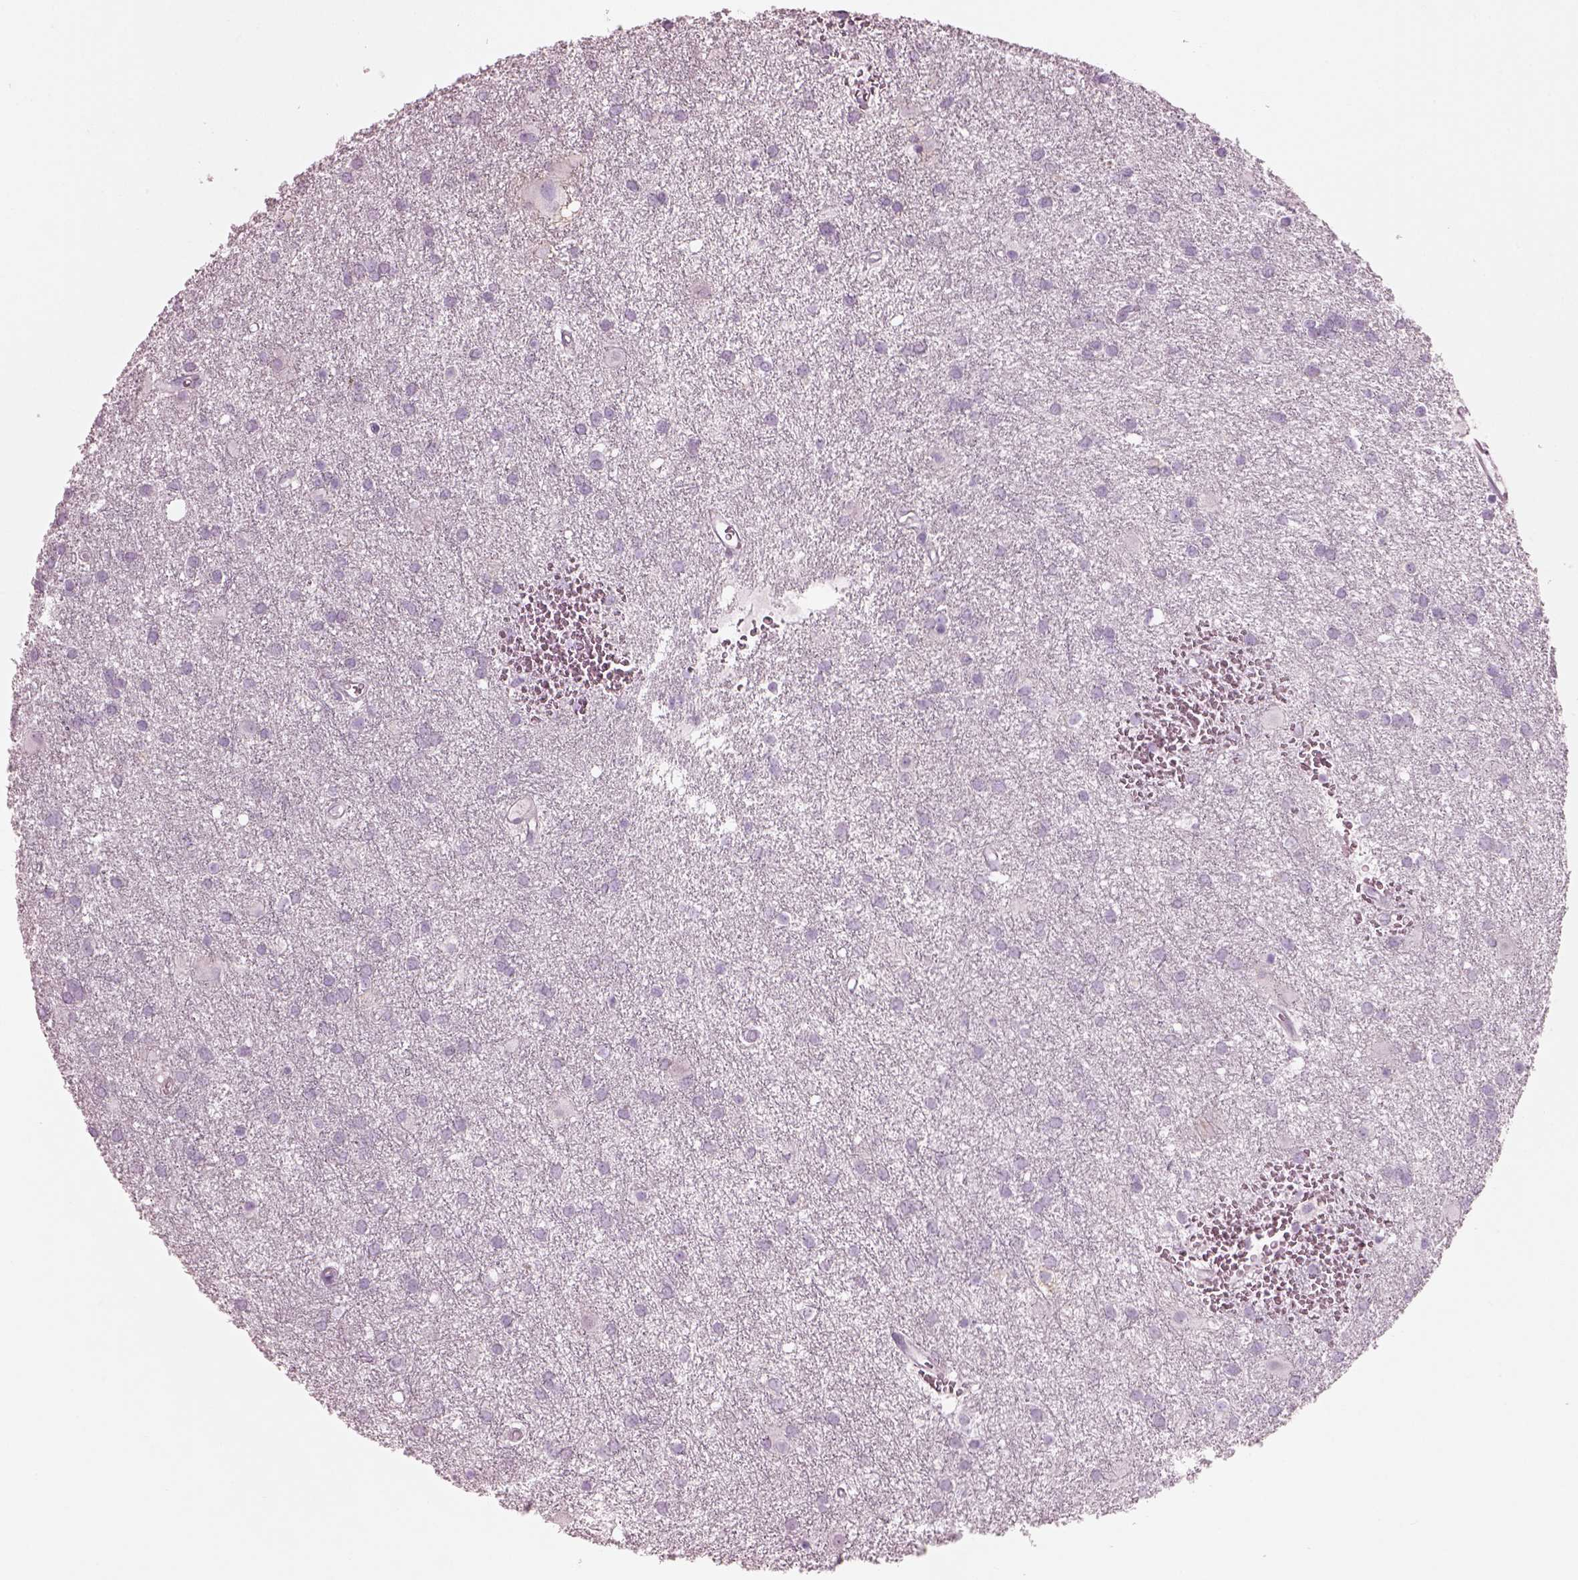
{"staining": {"intensity": "negative", "quantity": "none", "location": "none"}, "tissue": "glioma", "cell_type": "Tumor cells", "image_type": "cancer", "snomed": [{"axis": "morphology", "description": "Glioma, malignant, Low grade"}, {"axis": "topography", "description": "Brain"}], "caption": "Immunohistochemical staining of glioma displays no significant positivity in tumor cells. (Stains: DAB IHC with hematoxylin counter stain, Microscopy: brightfield microscopy at high magnification).", "gene": "SLC27A2", "patient": {"sex": "male", "age": 58}}